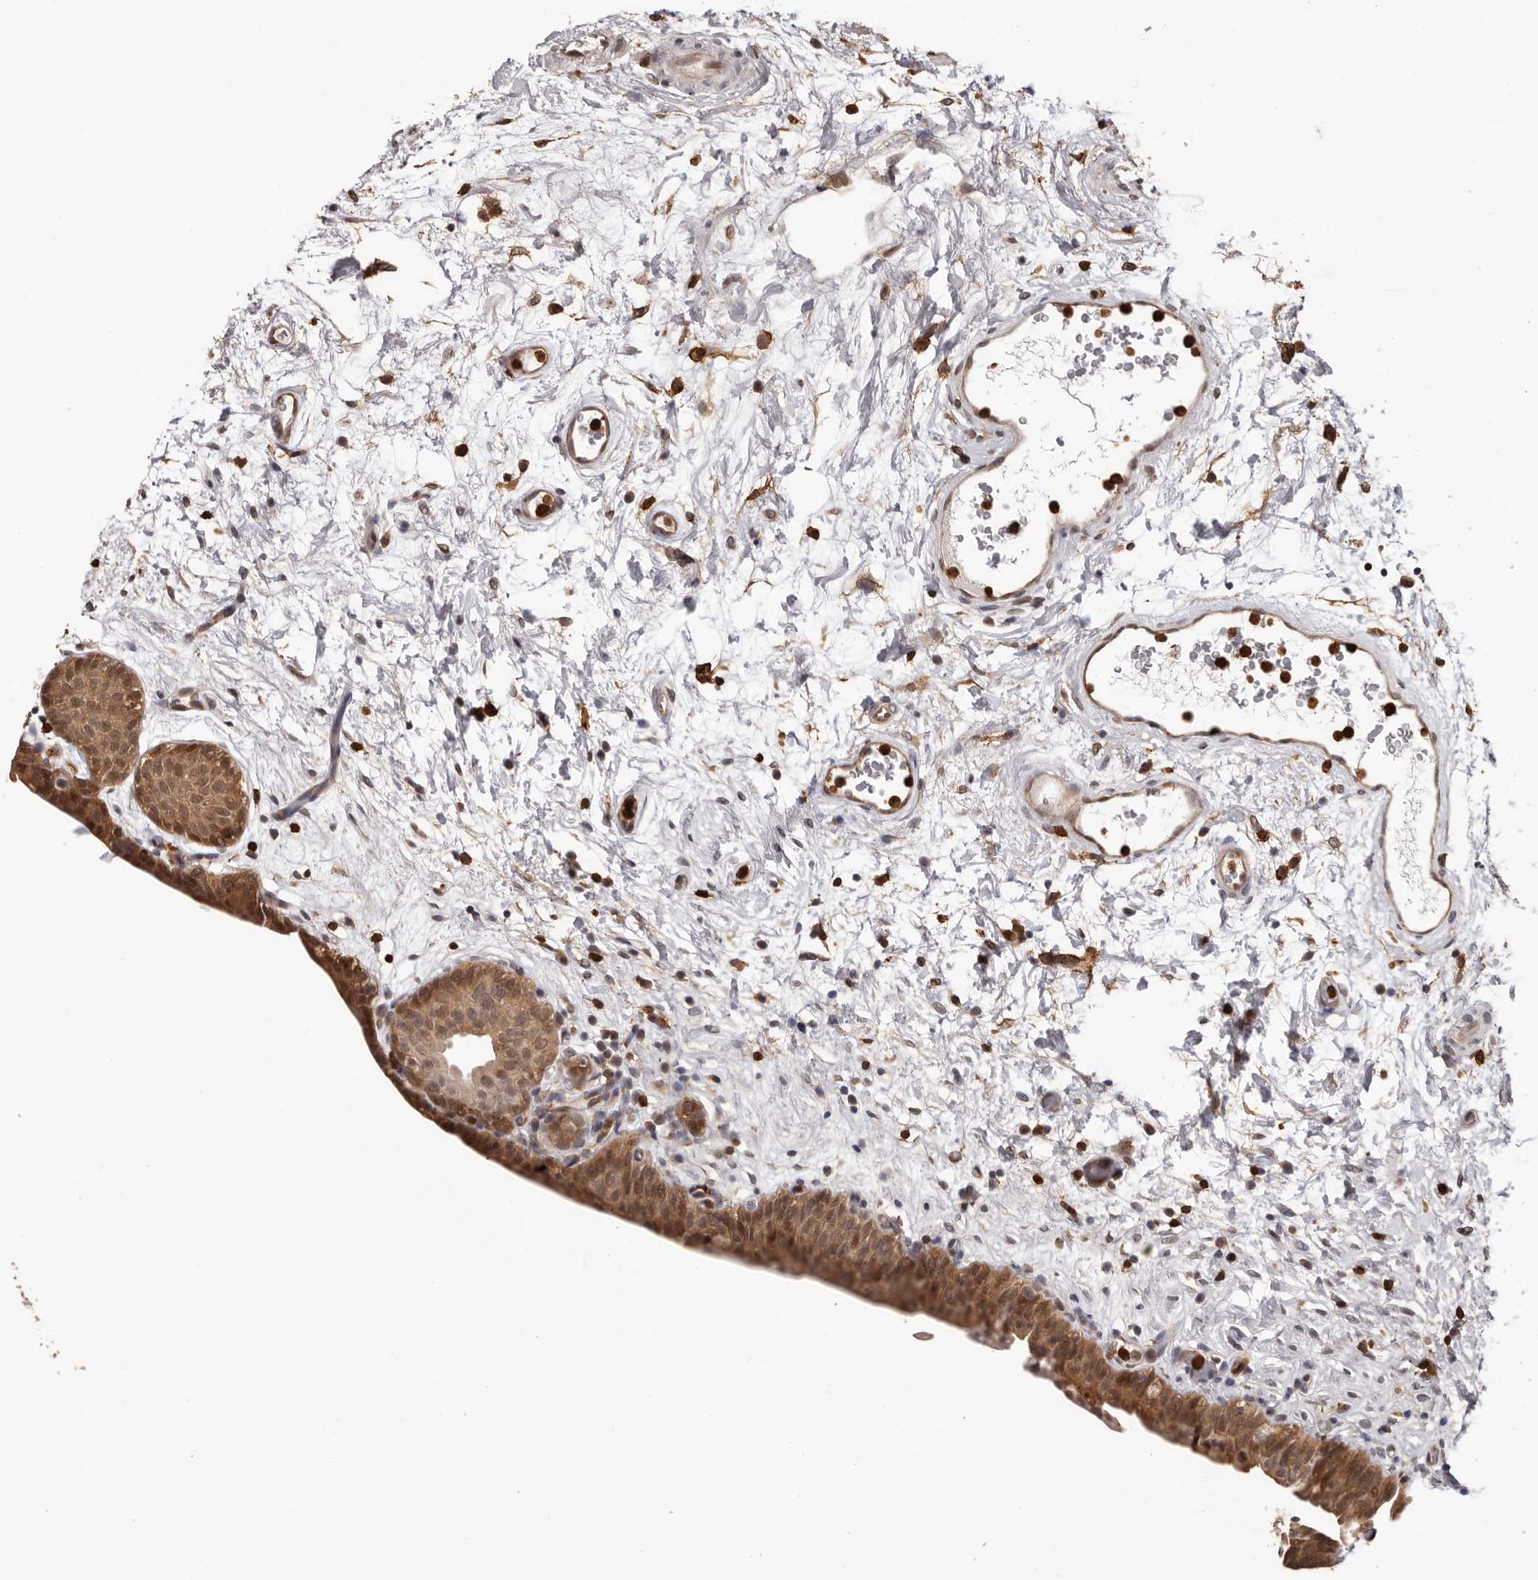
{"staining": {"intensity": "moderate", "quantity": ">75%", "location": "cytoplasmic/membranous,nuclear"}, "tissue": "urinary bladder", "cell_type": "Urothelial cells", "image_type": "normal", "snomed": [{"axis": "morphology", "description": "Normal tissue, NOS"}, {"axis": "topography", "description": "Urinary bladder"}], "caption": "DAB (3,3'-diaminobenzidine) immunohistochemical staining of normal human urinary bladder displays moderate cytoplasmic/membranous,nuclear protein expression in about >75% of urothelial cells. Nuclei are stained in blue.", "gene": "PRR12", "patient": {"sex": "male", "age": 83}}